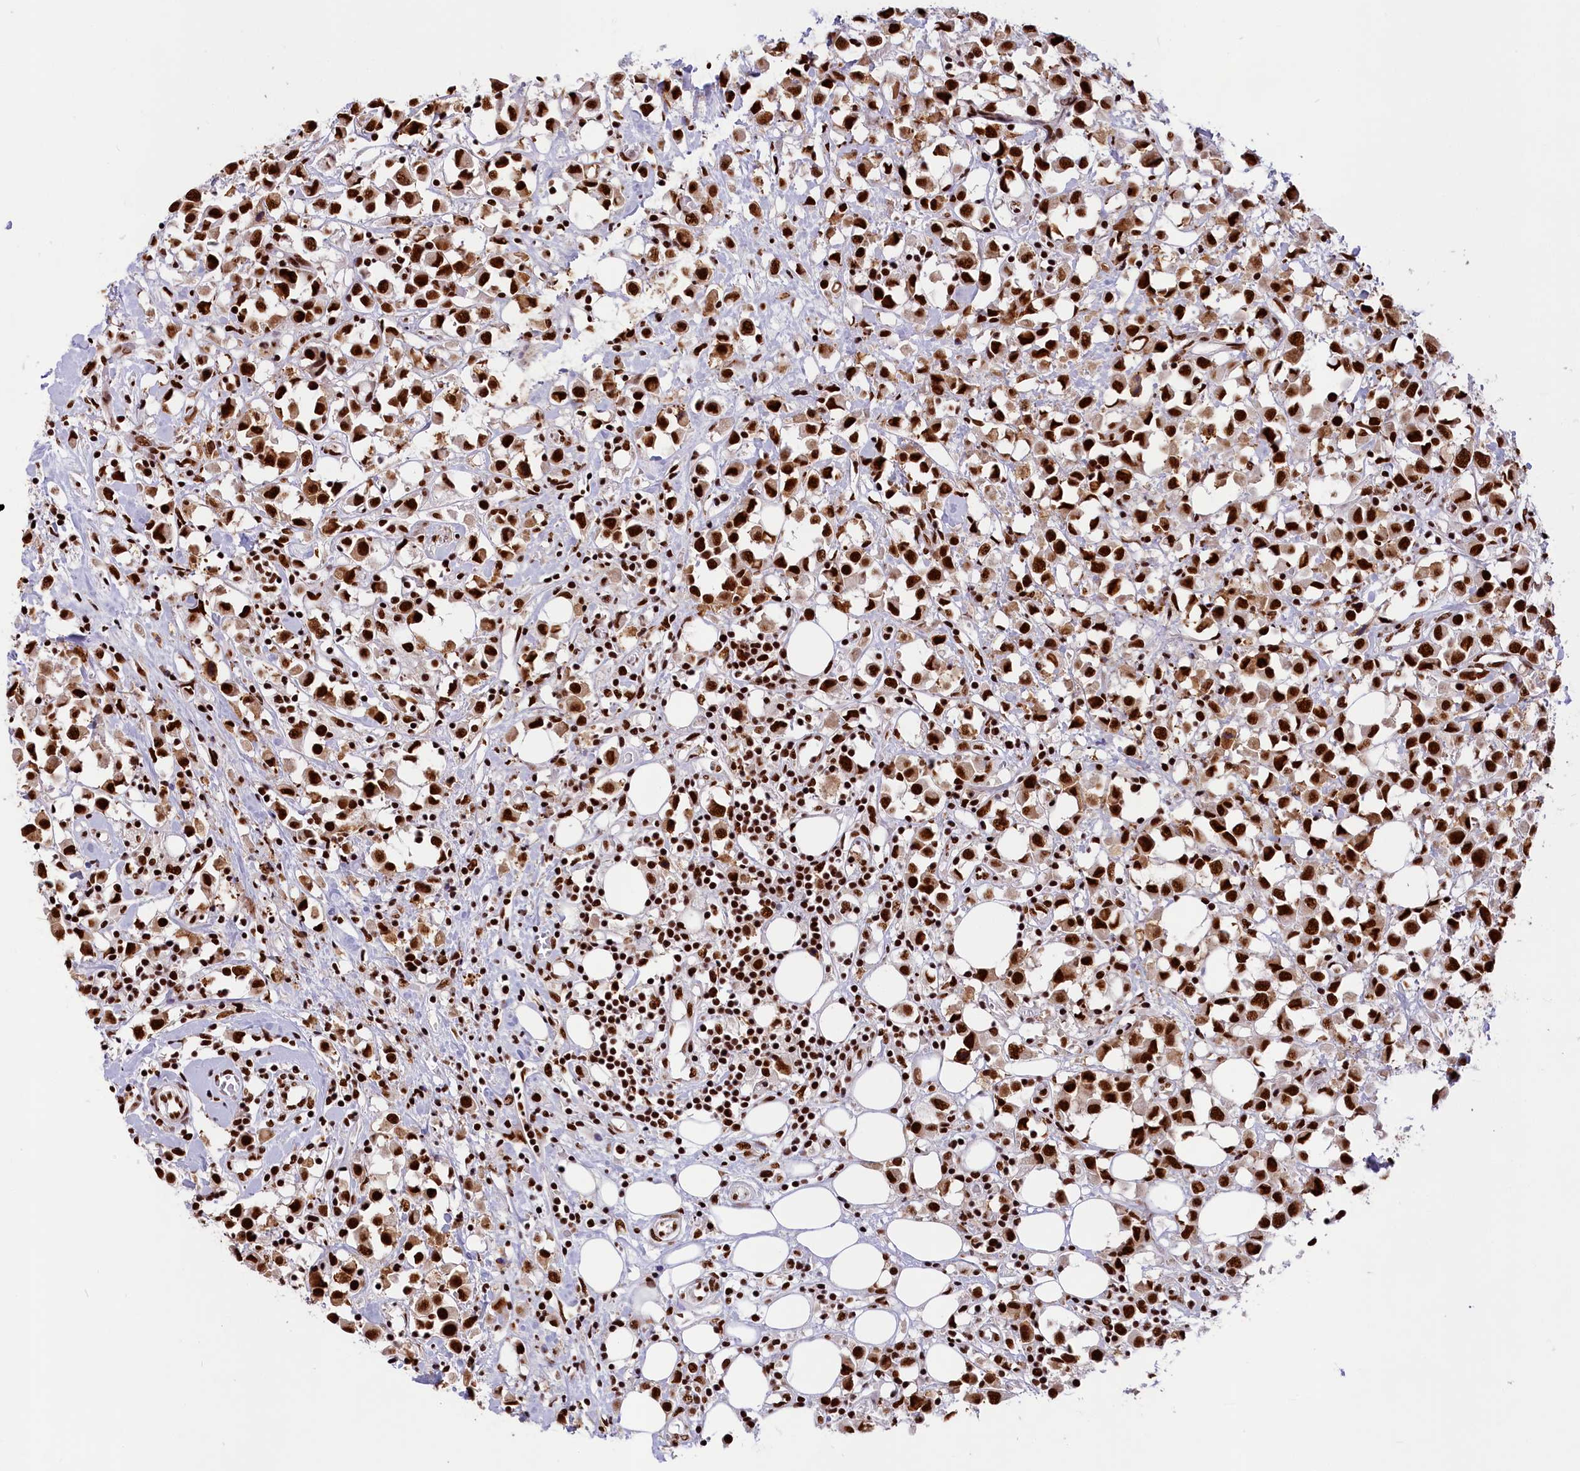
{"staining": {"intensity": "strong", "quantity": ">75%", "location": "nuclear"}, "tissue": "breast cancer", "cell_type": "Tumor cells", "image_type": "cancer", "snomed": [{"axis": "morphology", "description": "Duct carcinoma"}, {"axis": "topography", "description": "Breast"}], "caption": "Human infiltrating ductal carcinoma (breast) stained for a protein (brown) demonstrates strong nuclear positive expression in about >75% of tumor cells.", "gene": "SNRNP70", "patient": {"sex": "female", "age": 61}}